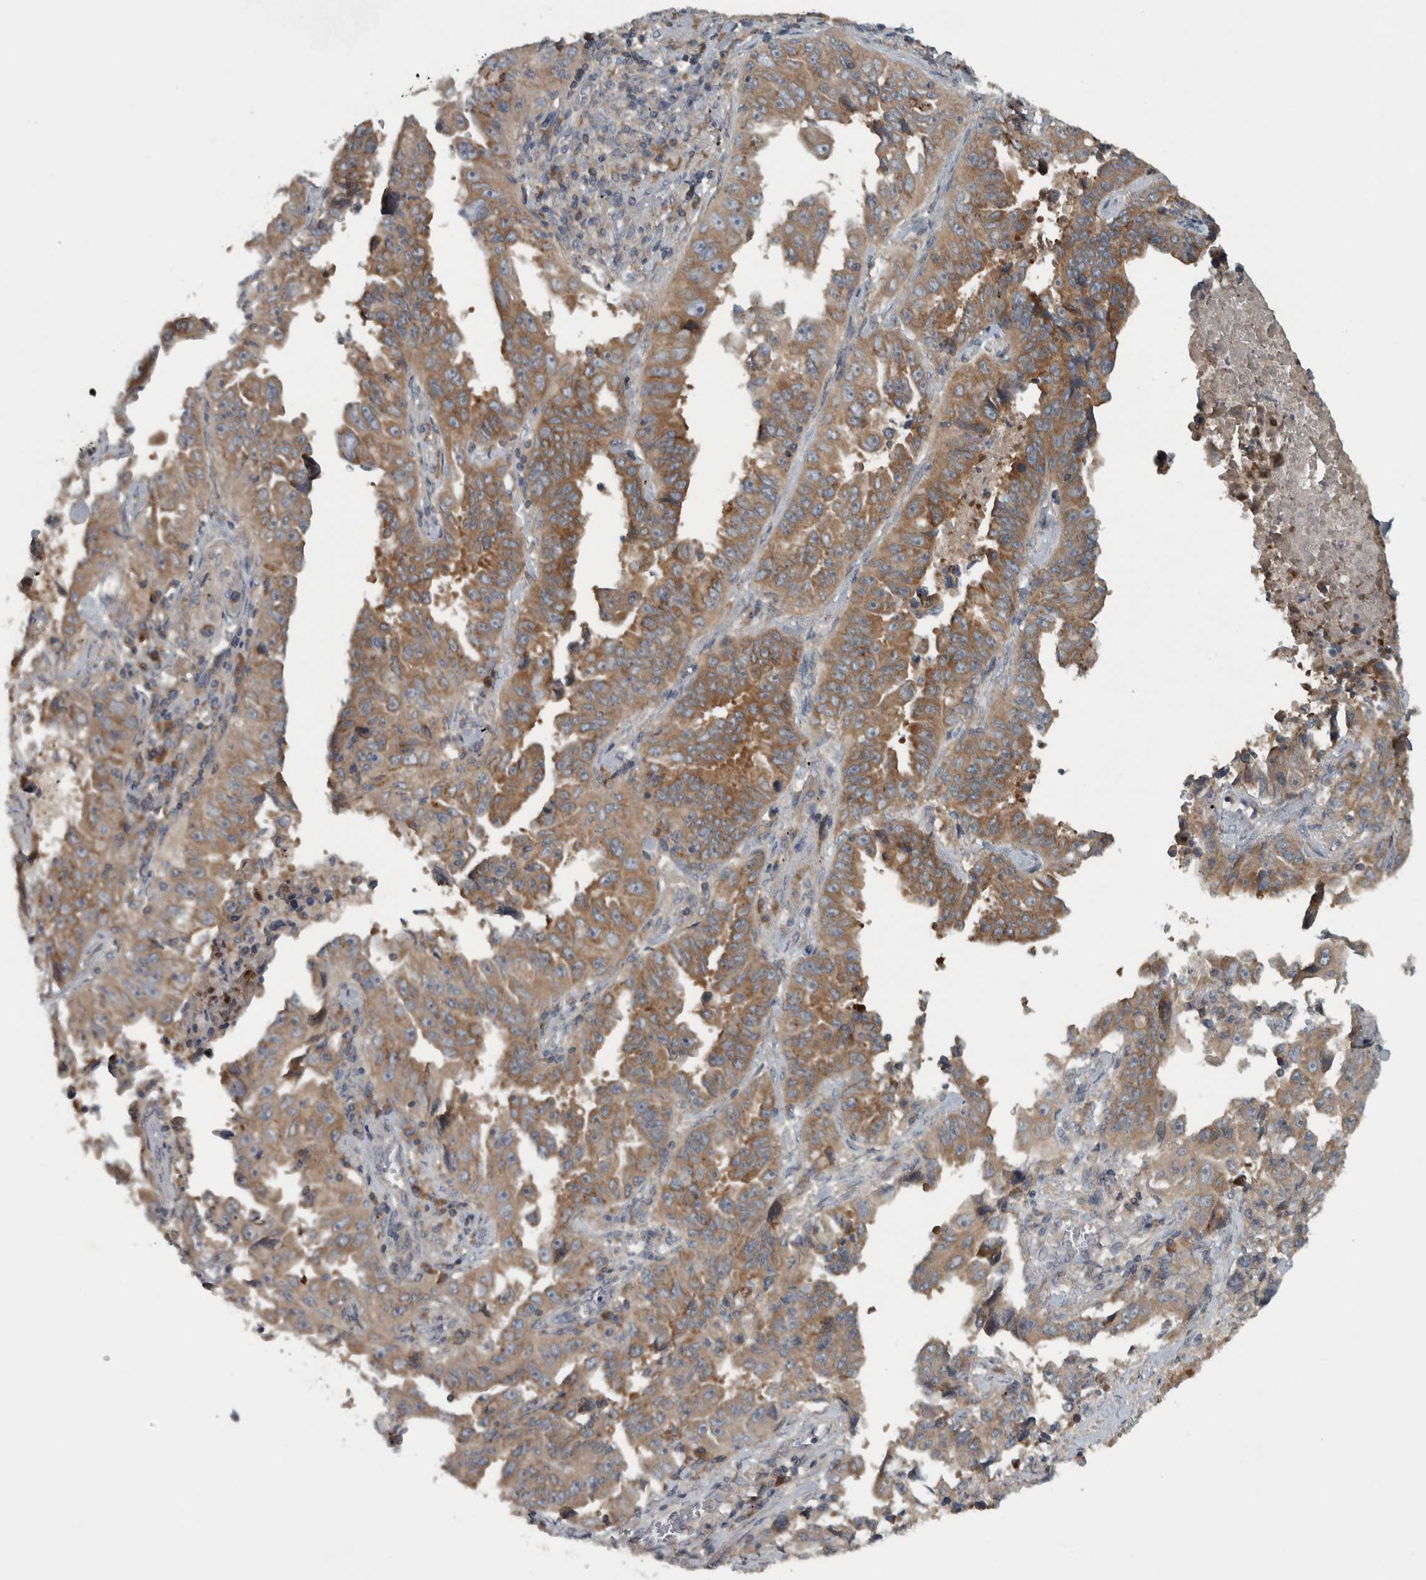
{"staining": {"intensity": "moderate", "quantity": ">75%", "location": "cytoplasmic/membranous"}, "tissue": "lung cancer", "cell_type": "Tumor cells", "image_type": "cancer", "snomed": [{"axis": "morphology", "description": "Adenocarcinoma, NOS"}, {"axis": "topography", "description": "Lung"}], "caption": "The photomicrograph demonstrates a brown stain indicating the presence of a protein in the cytoplasmic/membranous of tumor cells in adenocarcinoma (lung).", "gene": "CLCN2", "patient": {"sex": "female", "age": 51}}